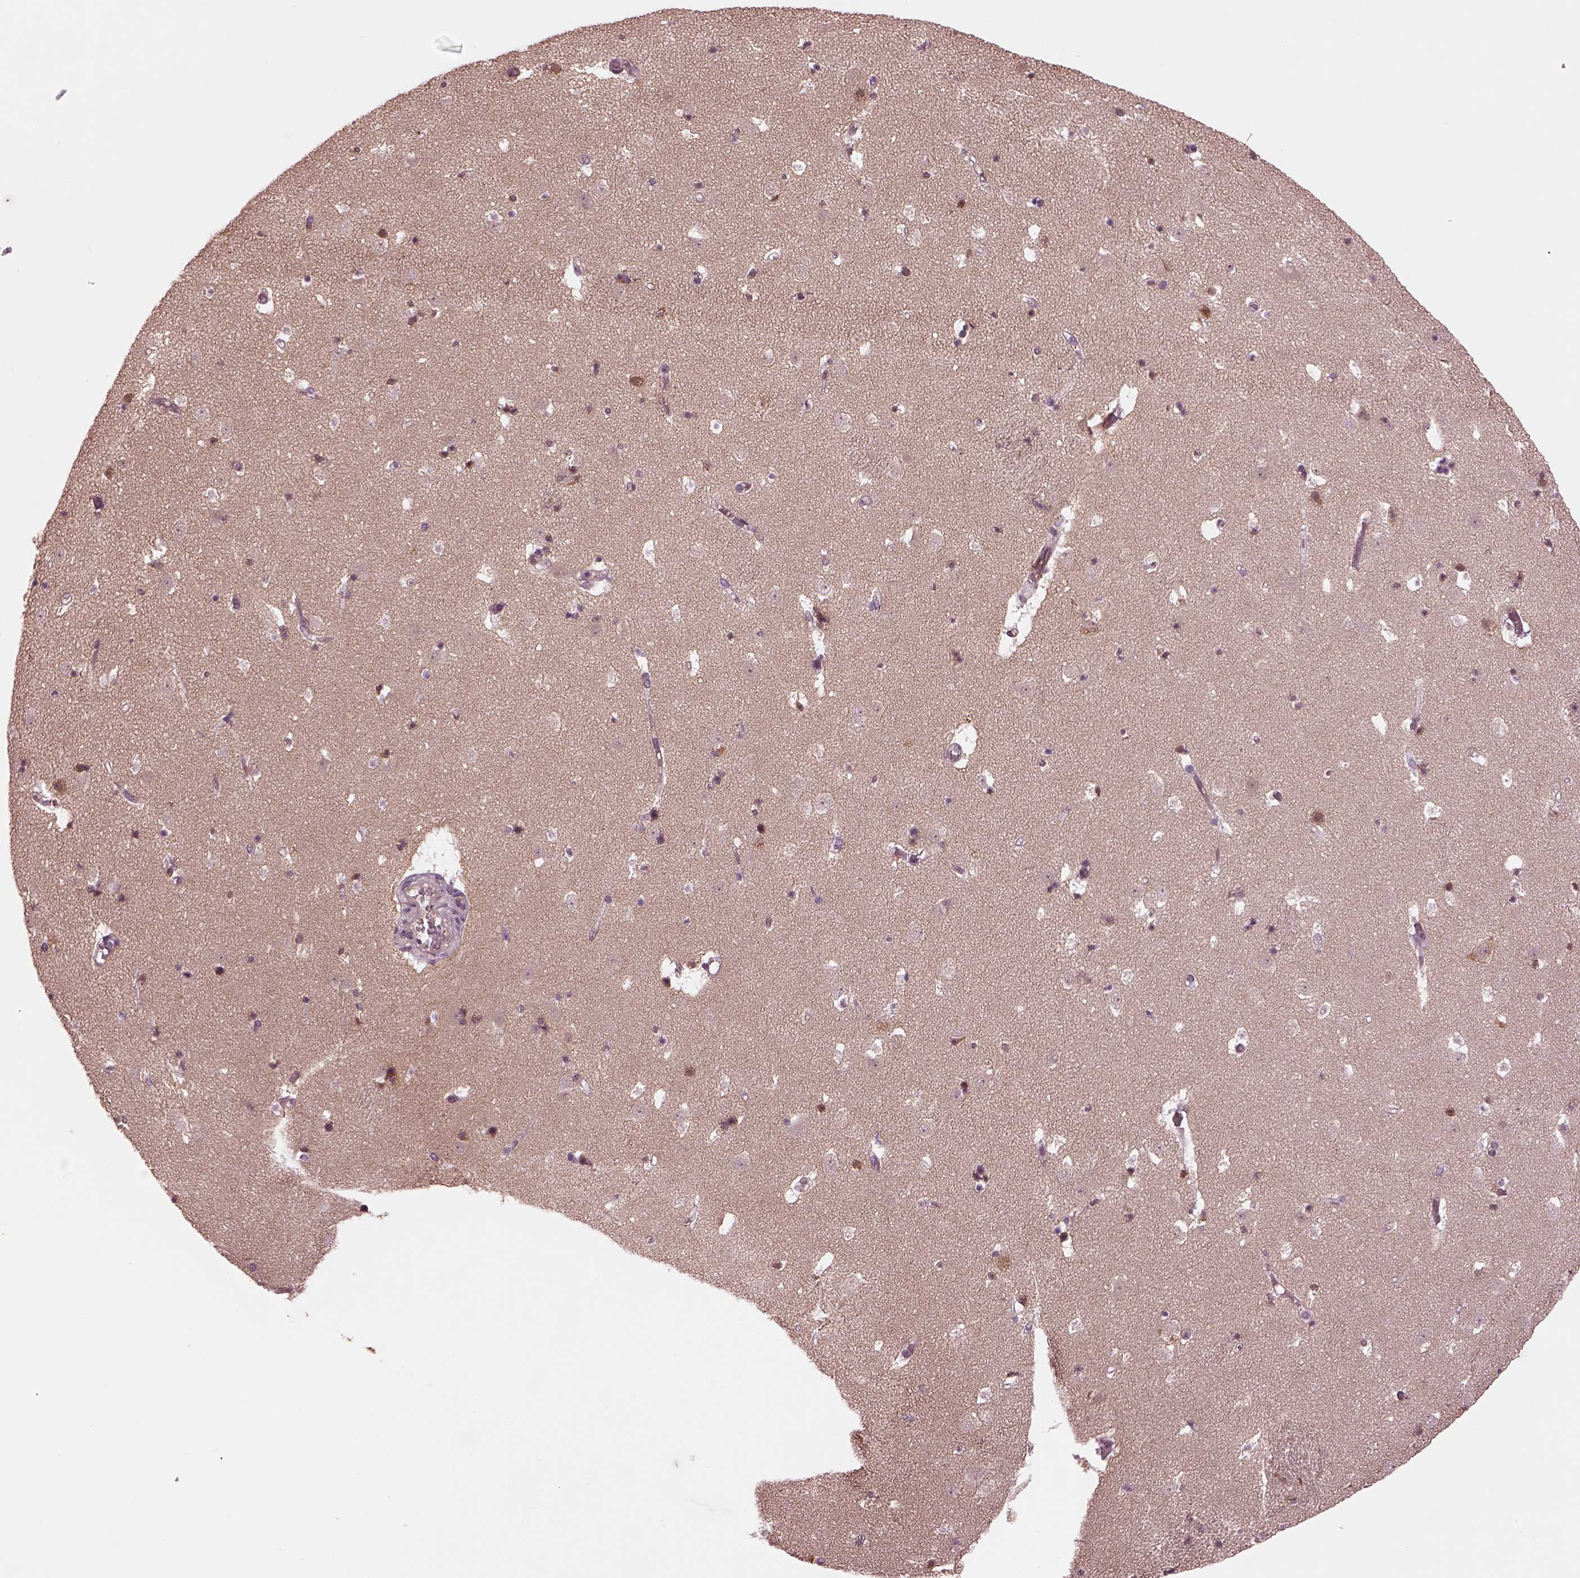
{"staining": {"intensity": "negative", "quantity": "none", "location": "none"}, "tissue": "caudate", "cell_type": "Glial cells", "image_type": "normal", "snomed": [{"axis": "morphology", "description": "Normal tissue, NOS"}, {"axis": "topography", "description": "Lateral ventricle wall"}], "caption": "Glial cells show no significant protein staining in unremarkable caudate. The staining is performed using DAB brown chromogen with nuclei counter-stained in using hematoxylin.", "gene": "RUFY3", "patient": {"sex": "female", "age": 42}}